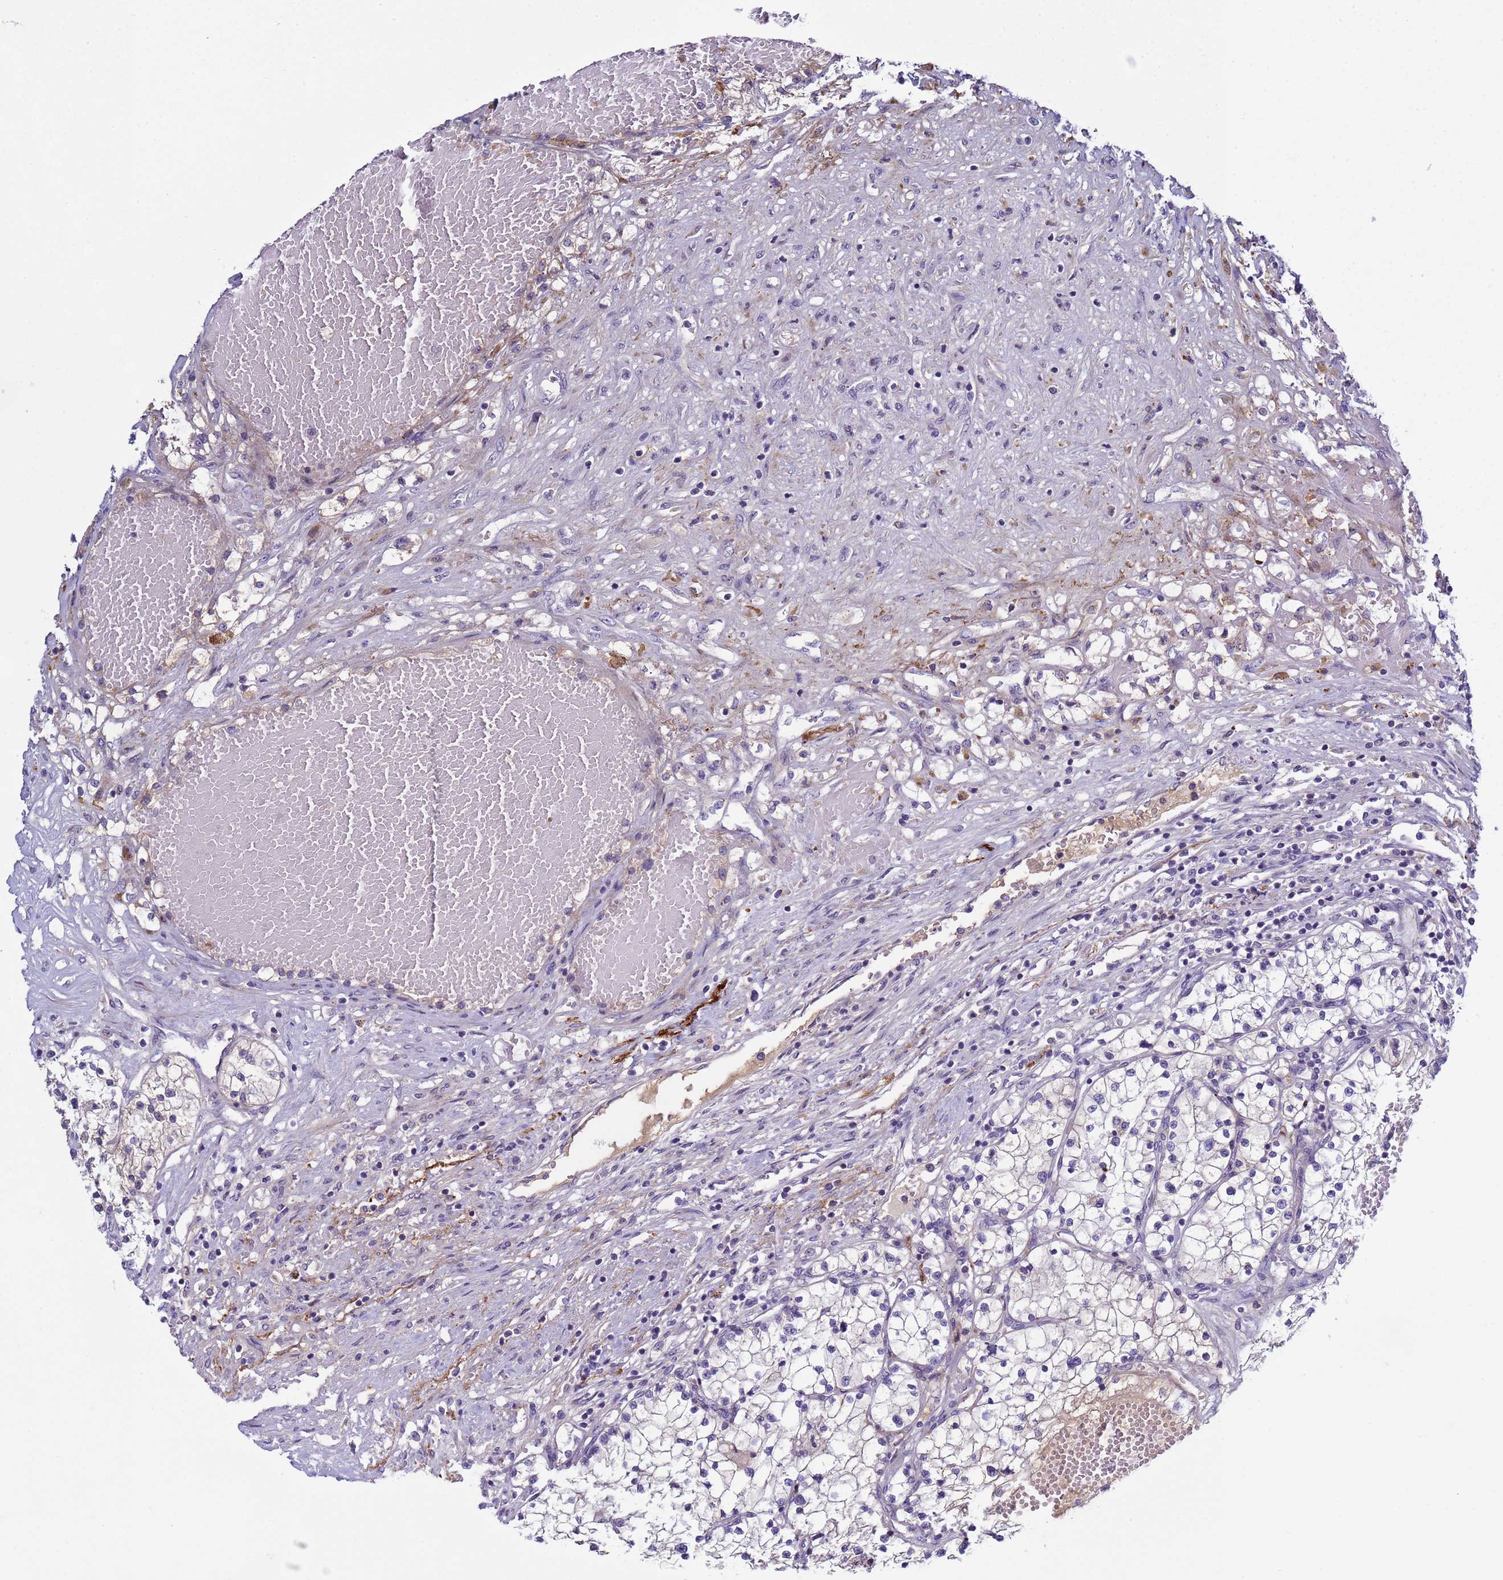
{"staining": {"intensity": "negative", "quantity": "none", "location": "none"}, "tissue": "renal cancer", "cell_type": "Tumor cells", "image_type": "cancer", "snomed": [{"axis": "morphology", "description": "Normal tissue, NOS"}, {"axis": "morphology", "description": "Adenocarcinoma, NOS"}, {"axis": "topography", "description": "Kidney"}], "caption": "This image is of renal cancer (adenocarcinoma) stained with IHC to label a protein in brown with the nuclei are counter-stained blue. There is no positivity in tumor cells. Brightfield microscopy of immunohistochemistry stained with DAB (3,3'-diaminobenzidine) (brown) and hematoxylin (blue), captured at high magnification.", "gene": "TRIM51", "patient": {"sex": "male", "age": 68}}